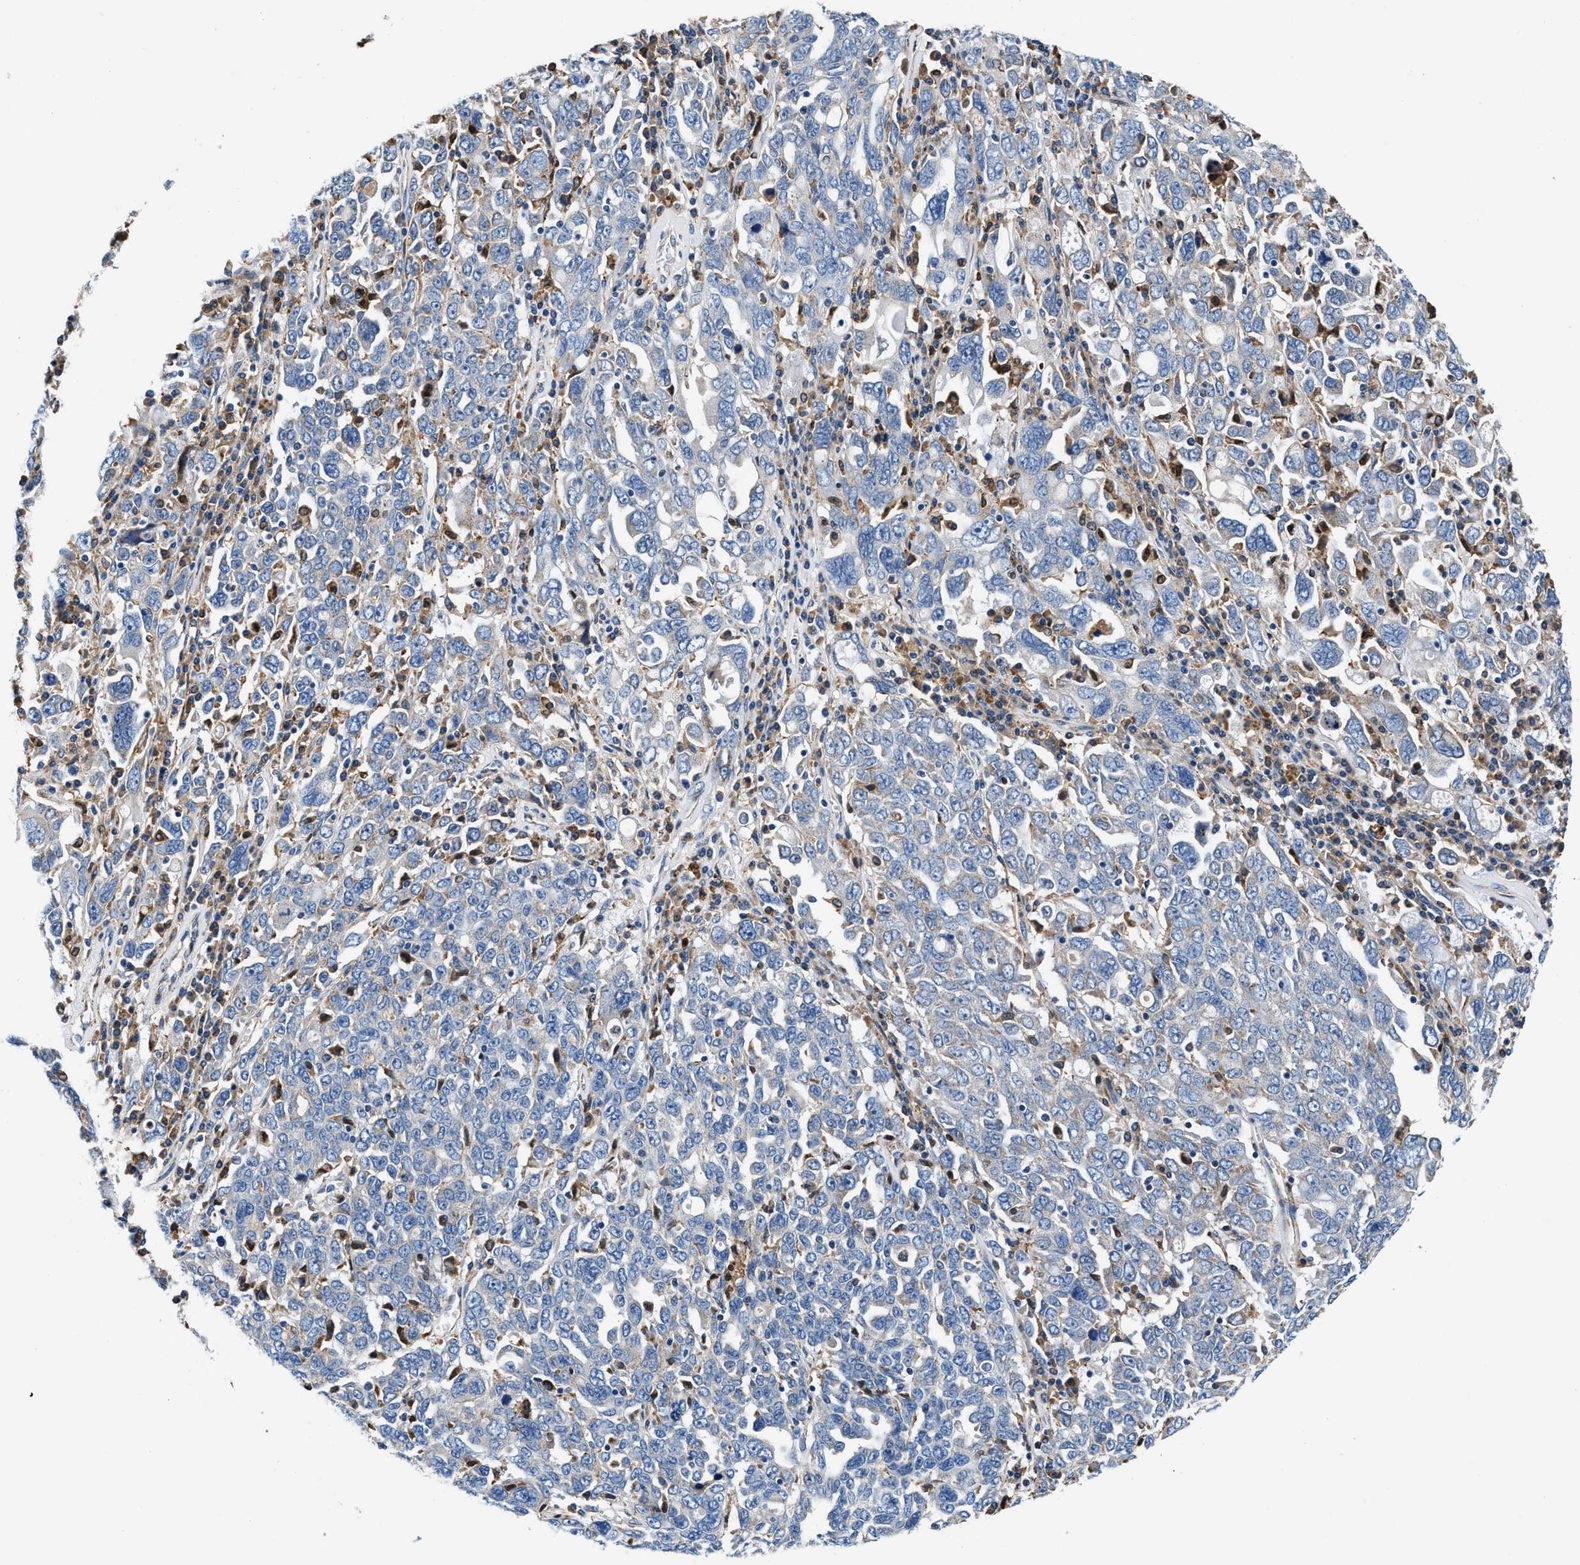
{"staining": {"intensity": "negative", "quantity": "none", "location": "none"}, "tissue": "ovarian cancer", "cell_type": "Tumor cells", "image_type": "cancer", "snomed": [{"axis": "morphology", "description": "Carcinoma, endometroid"}, {"axis": "topography", "description": "Ovary"}], "caption": "Micrograph shows no protein positivity in tumor cells of ovarian endometroid carcinoma tissue. (Stains: DAB immunohistochemistry with hematoxylin counter stain, Microscopy: brightfield microscopy at high magnification).", "gene": "SLFN11", "patient": {"sex": "female", "age": 62}}